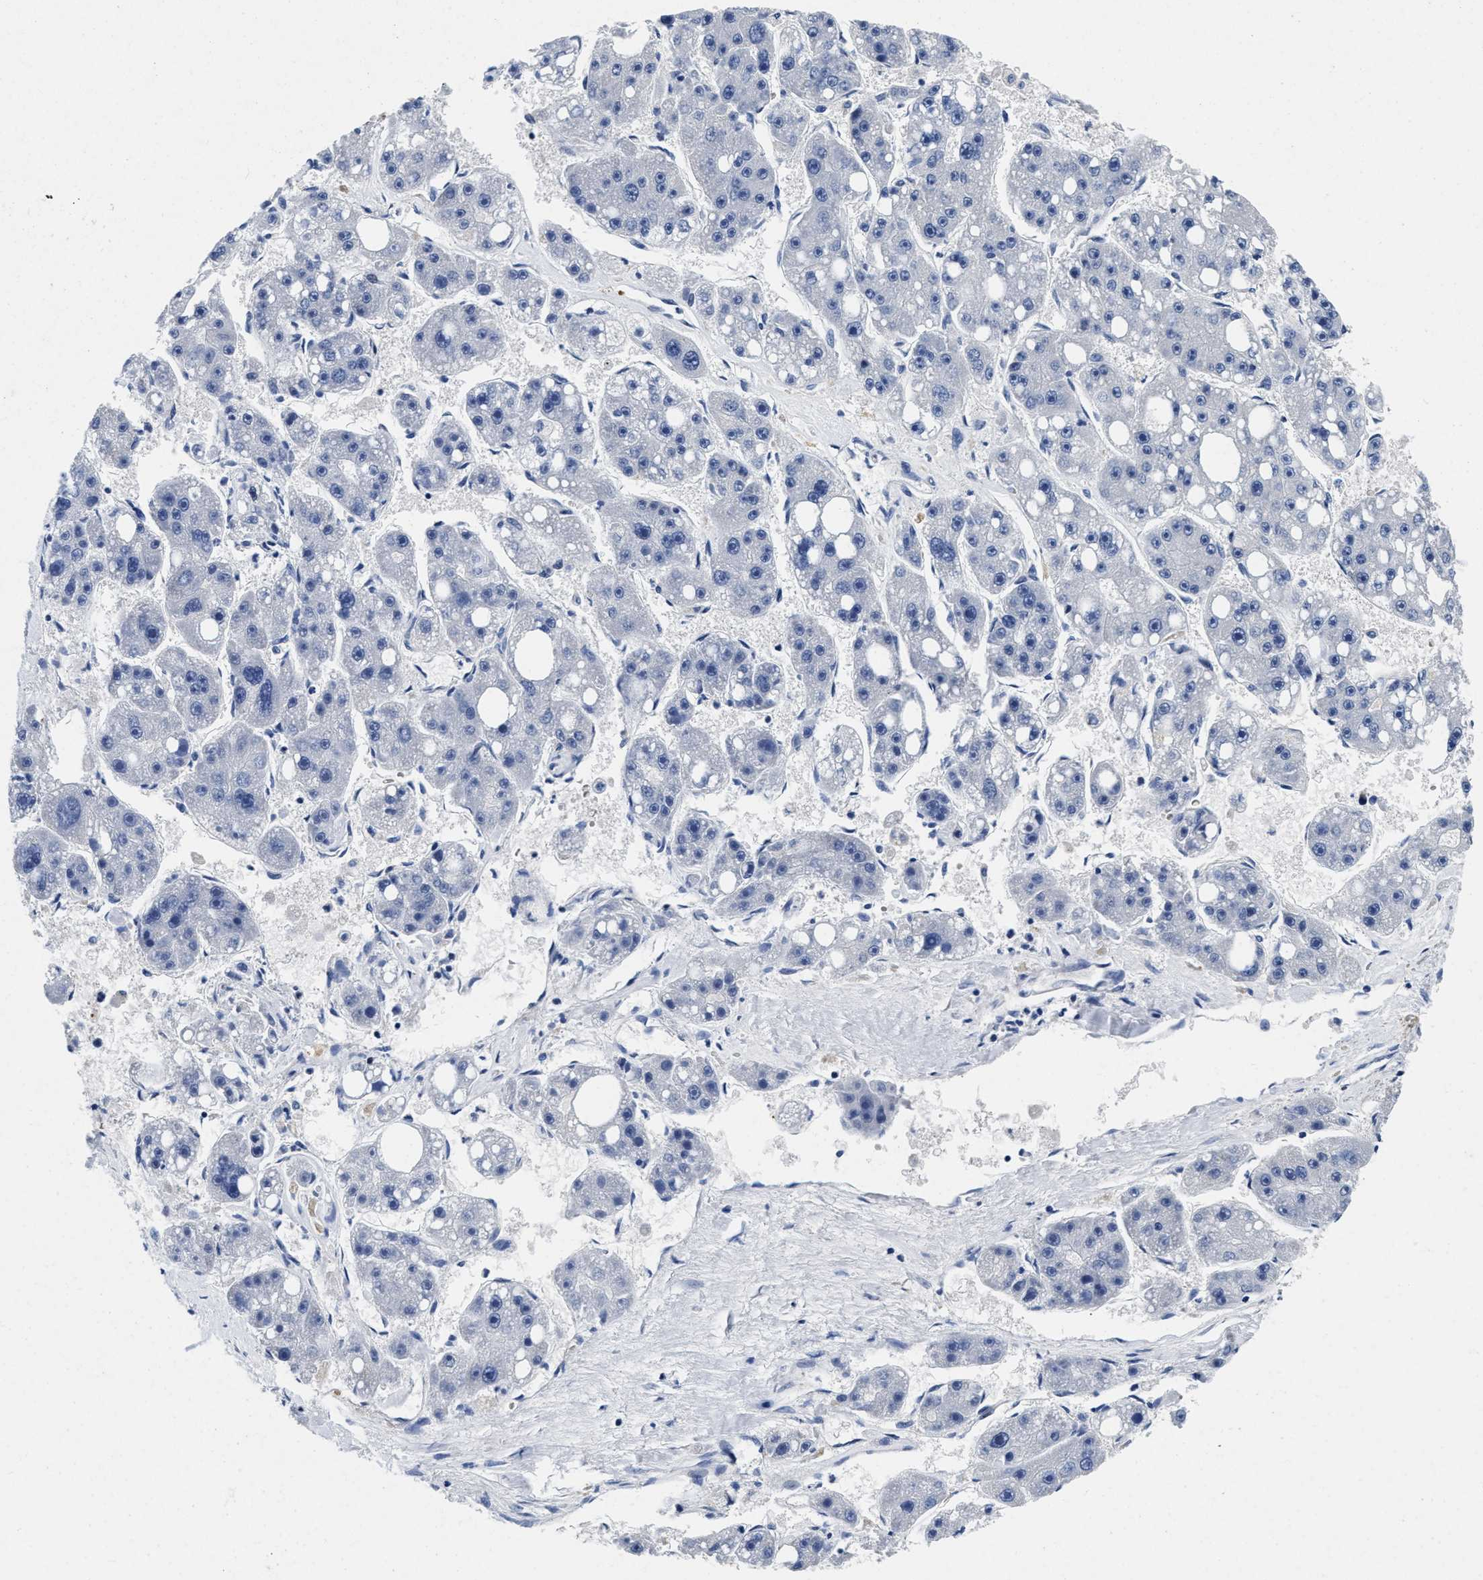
{"staining": {"intensity": "negative", "quantity": "none", "location": "none"}, "tissue": "liver cancer", "cell_type": "Tumor cells", "image_type": "cancer", "snomed": [{"axis": "morphology", "description": "Carcinoma, Hepatocellular, NOS"}, {"axis": "topography", "description": "Liver"}], "caption": "Immunohistochemical staining of human liver cancer demonstrates no significant expression in tumor cells.", "gene": "LAD1", "patient": {"sex": "female", "age": 61}}